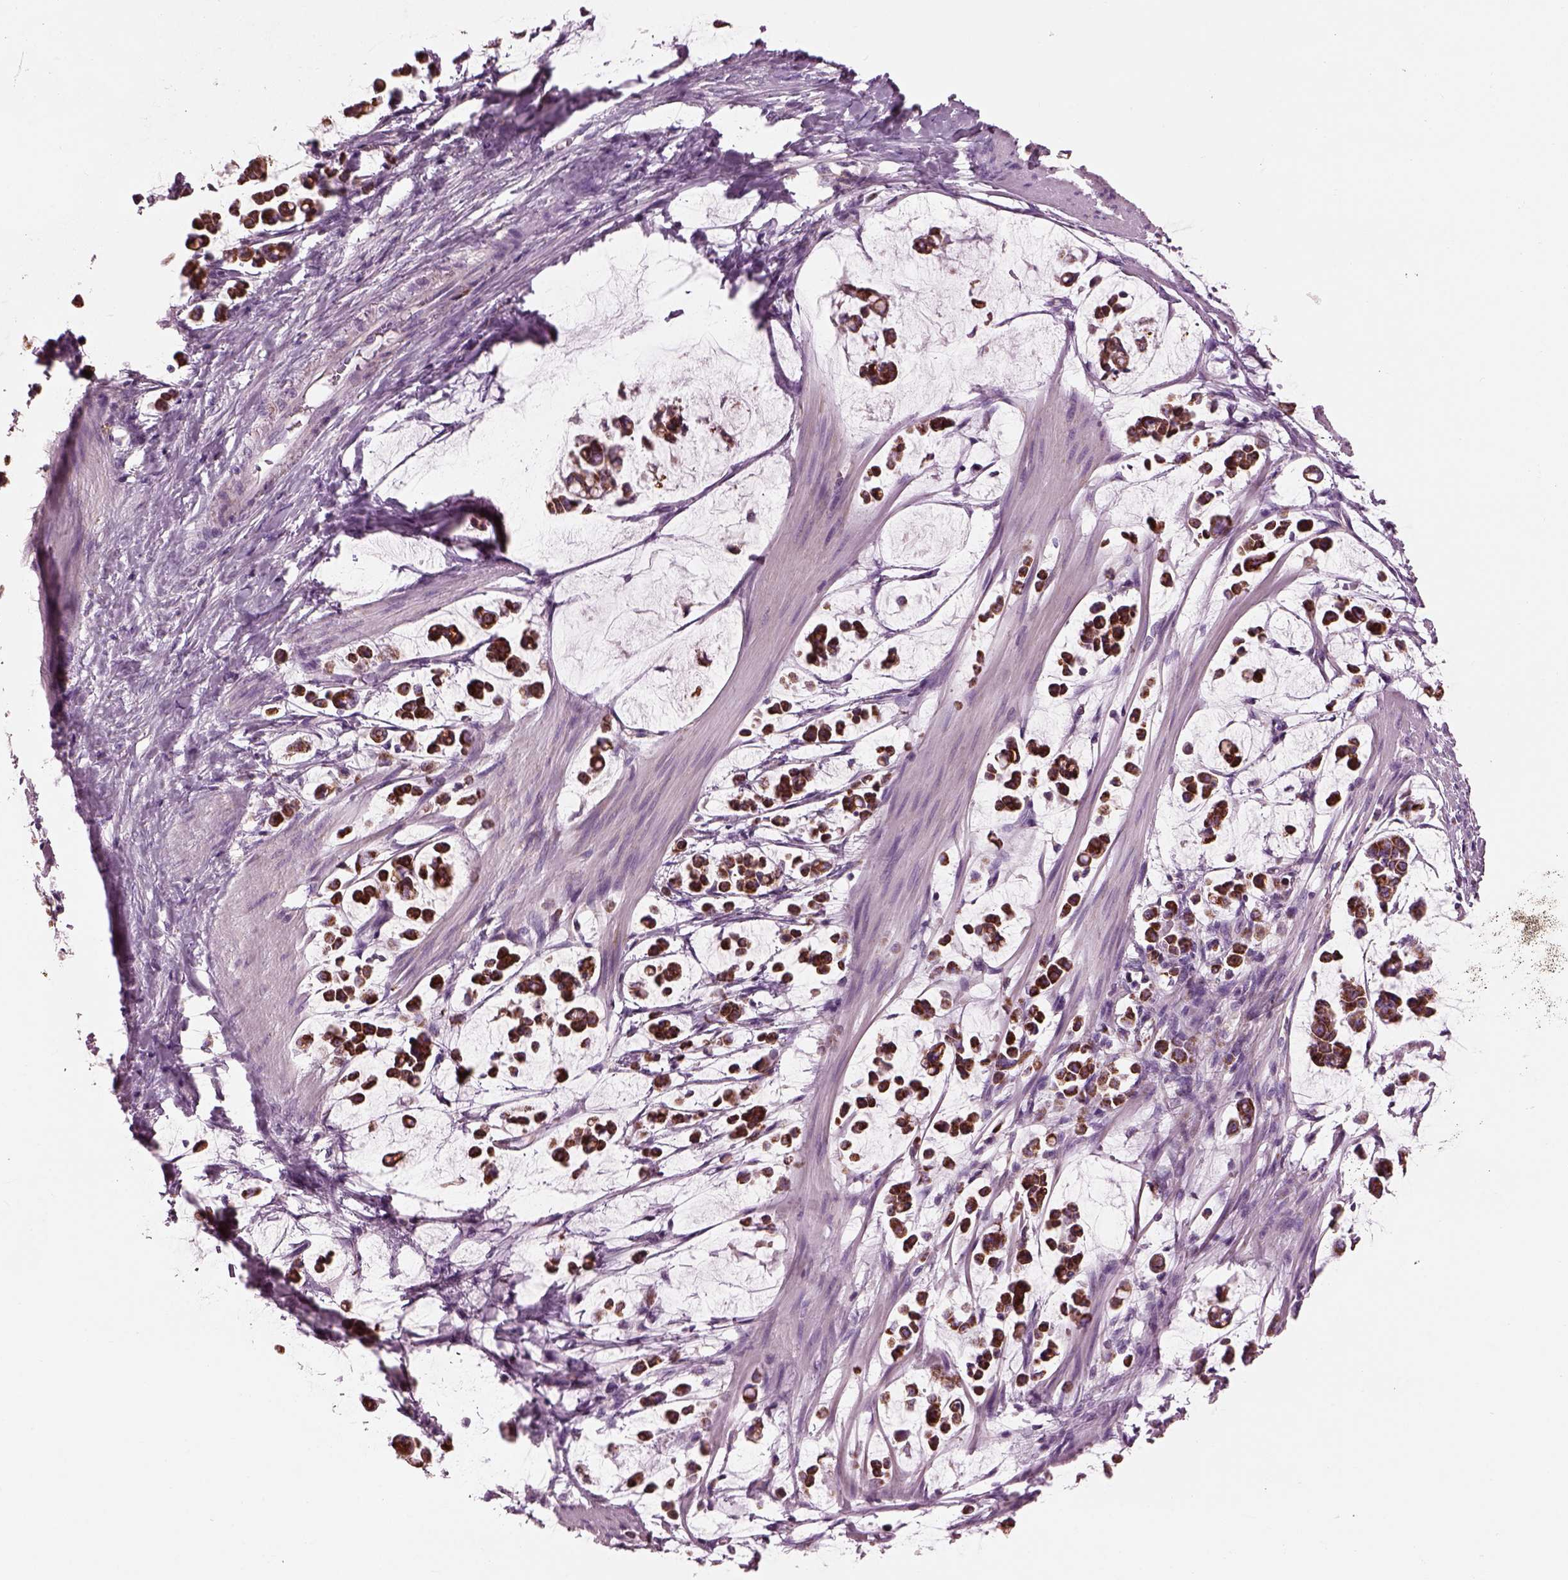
{"staining": {"intensity": "strong", "quantity": ">75%", "location": "cytoplasmic/membranous"}, "tissue": "stomach cancer", "cell_type": "Tumor cells", "image_type": "cancer", "snomed": [{"axis": "morphology", "description": "Adenocarcinoma, NOS"}, {"axis": "topography", "description": "Stomach"}], "caption": "Stomach adenocarcinoma was stained to show a protein in brown. There is high levels of strong cytoplasmic/membranous staining in approximately >75% of tumor cells. (DAB IHC, brown staining for protein, blue staining for nuclei).", "gene": "ATP5MF", "patient": {"sex": "male", "age": 82}}